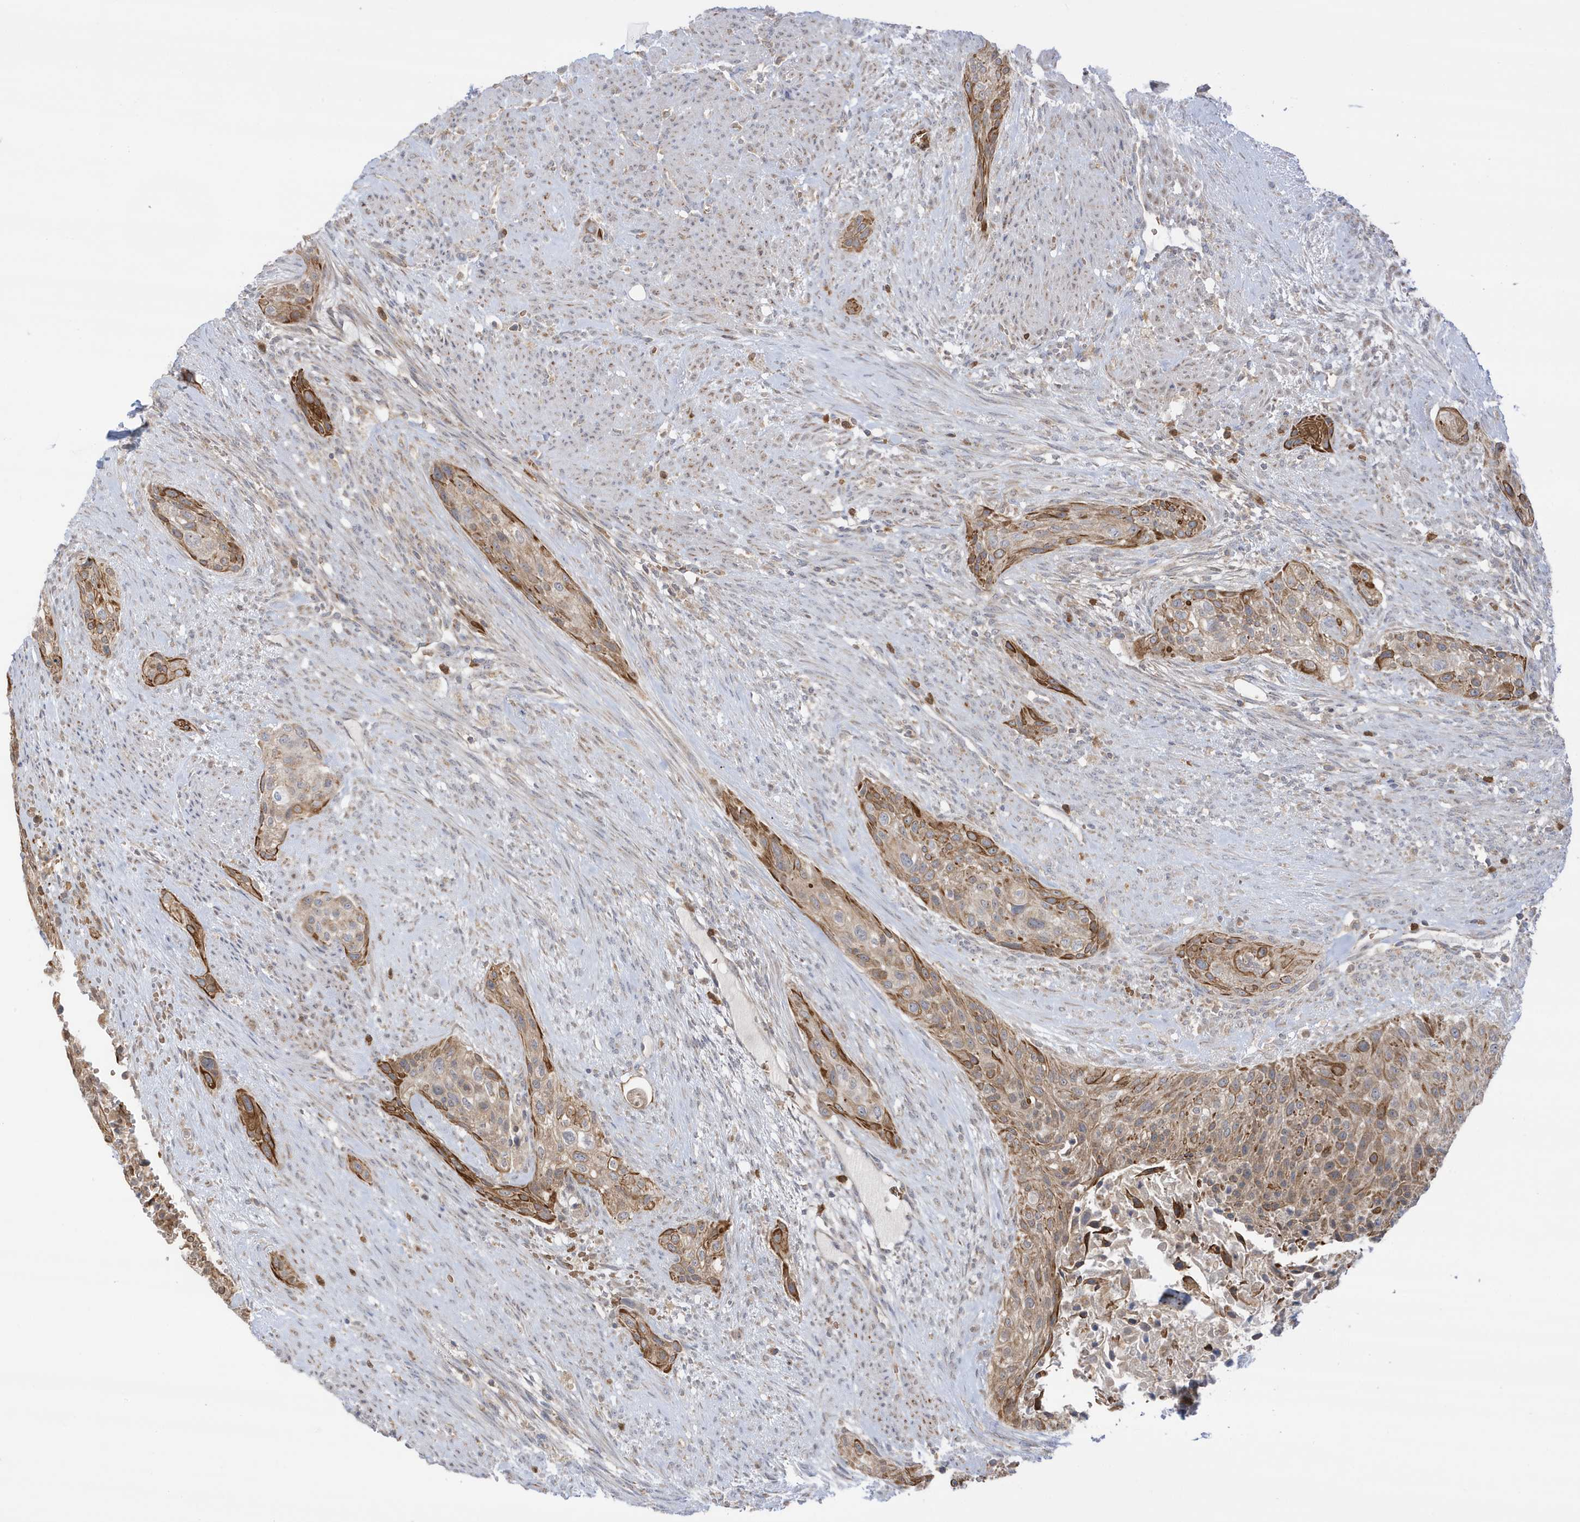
{"staining": {"intensity": "moderate", "quantity": ">75%", "location": "cytoplasmic/membranous"}, "tissue": "urothelial cancer", "cell_type": "Tumor cells", "image_type": "cancer", "snomed": [{"axis": "morphology", "description": "Urothelial carcinoma, High grade"}, {"axis": "topography", "description": "Urinary bladder"}], "caption": "Human high-grade urothelial carcinoma stained with a brown dye demonstrates moderate cytoplasmic/membranous positive positivity in approximately >75% of tumor cells.", "gene": "NPPC", "patient": {"sex": "male", "age": 35}}